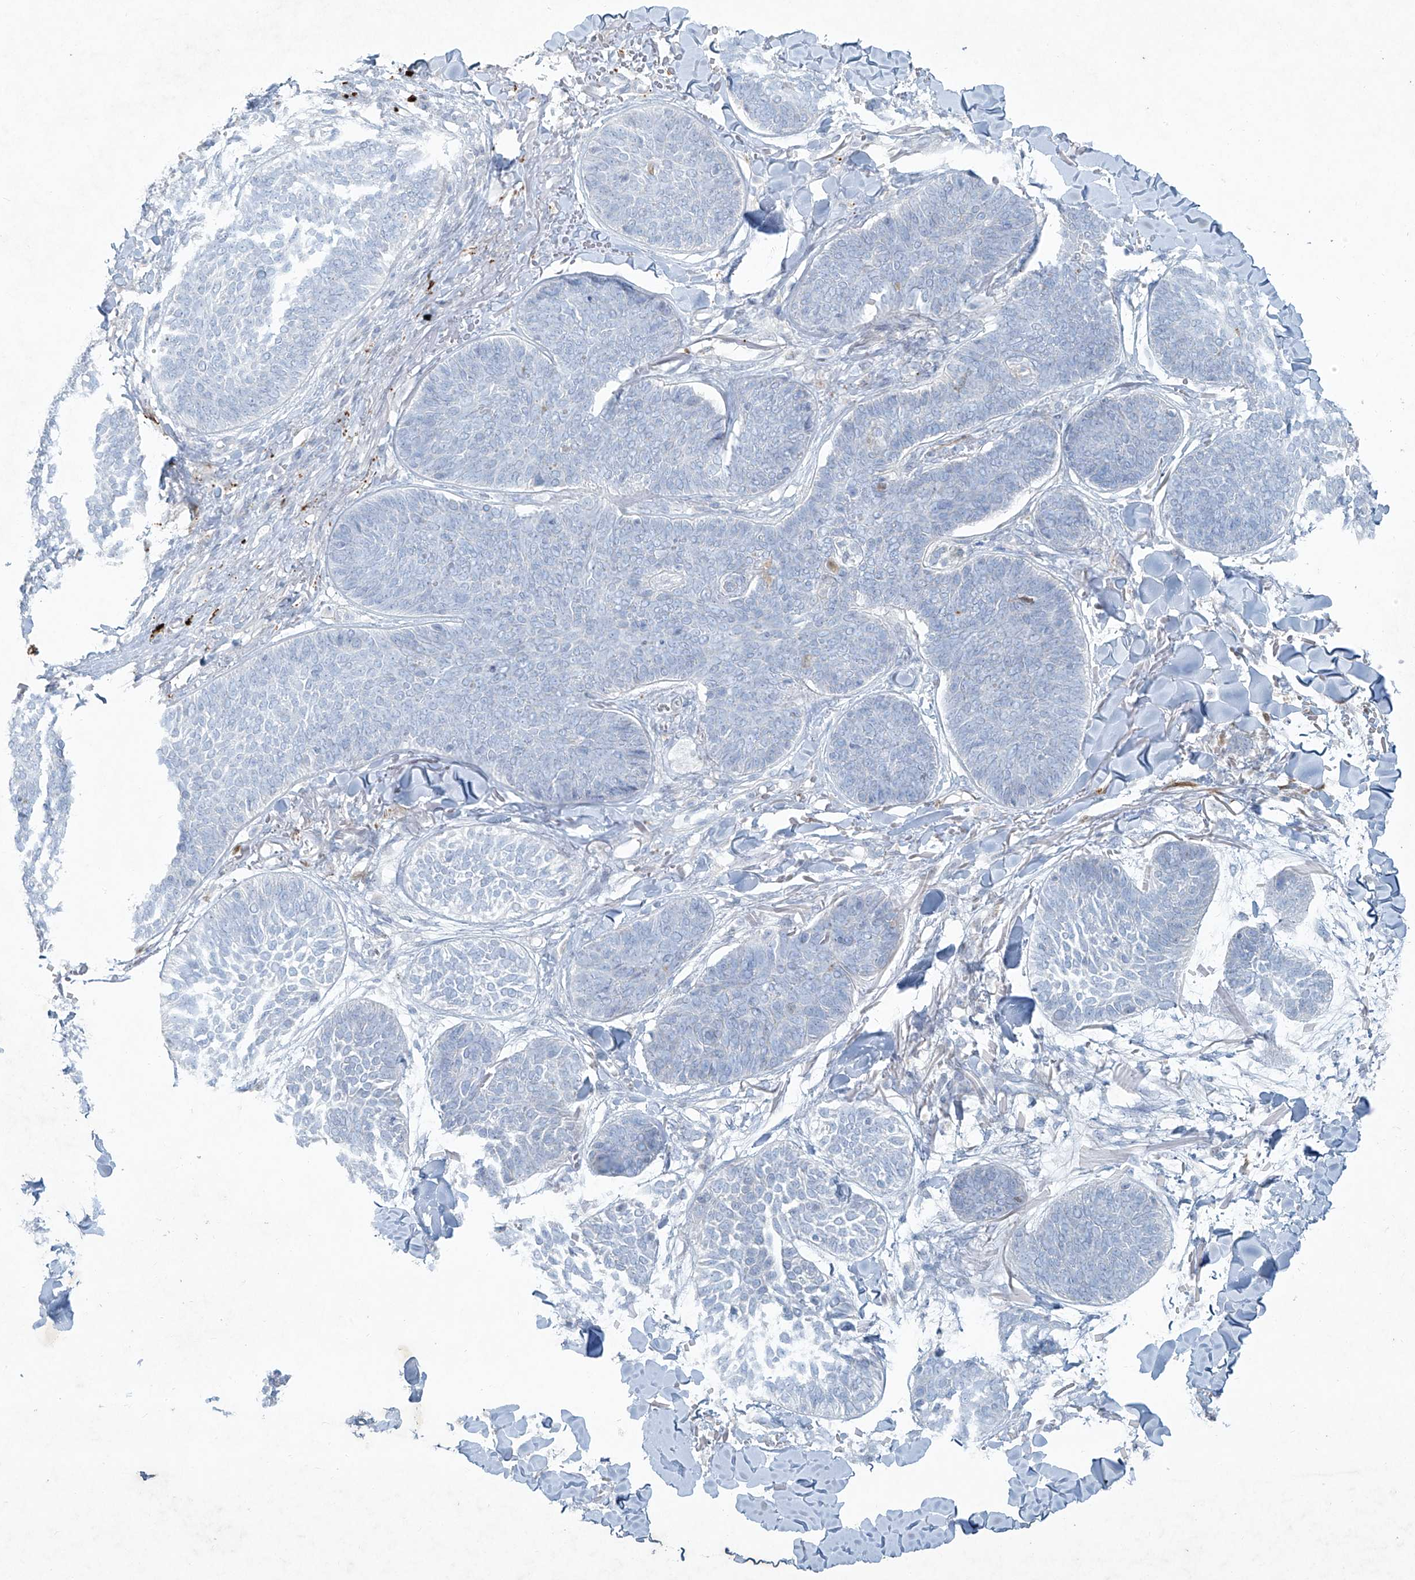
{"staining": {"intensity": "negative", "quantity": "none", "location": "none"}, "tissue": "skin cancer", "cell_type": "Tumor cells", "image_type": "cancer", "snomed": [{"axis": "morphology", "description": "Basal cell carcinoma"}, {"axis": "topography", "description": "Skin"}], "caption": "Tumor cells show no significant protein positivity in skin cancer.", "gene": "TUBE1", "patient": {"sex": "male", "age": 85}}